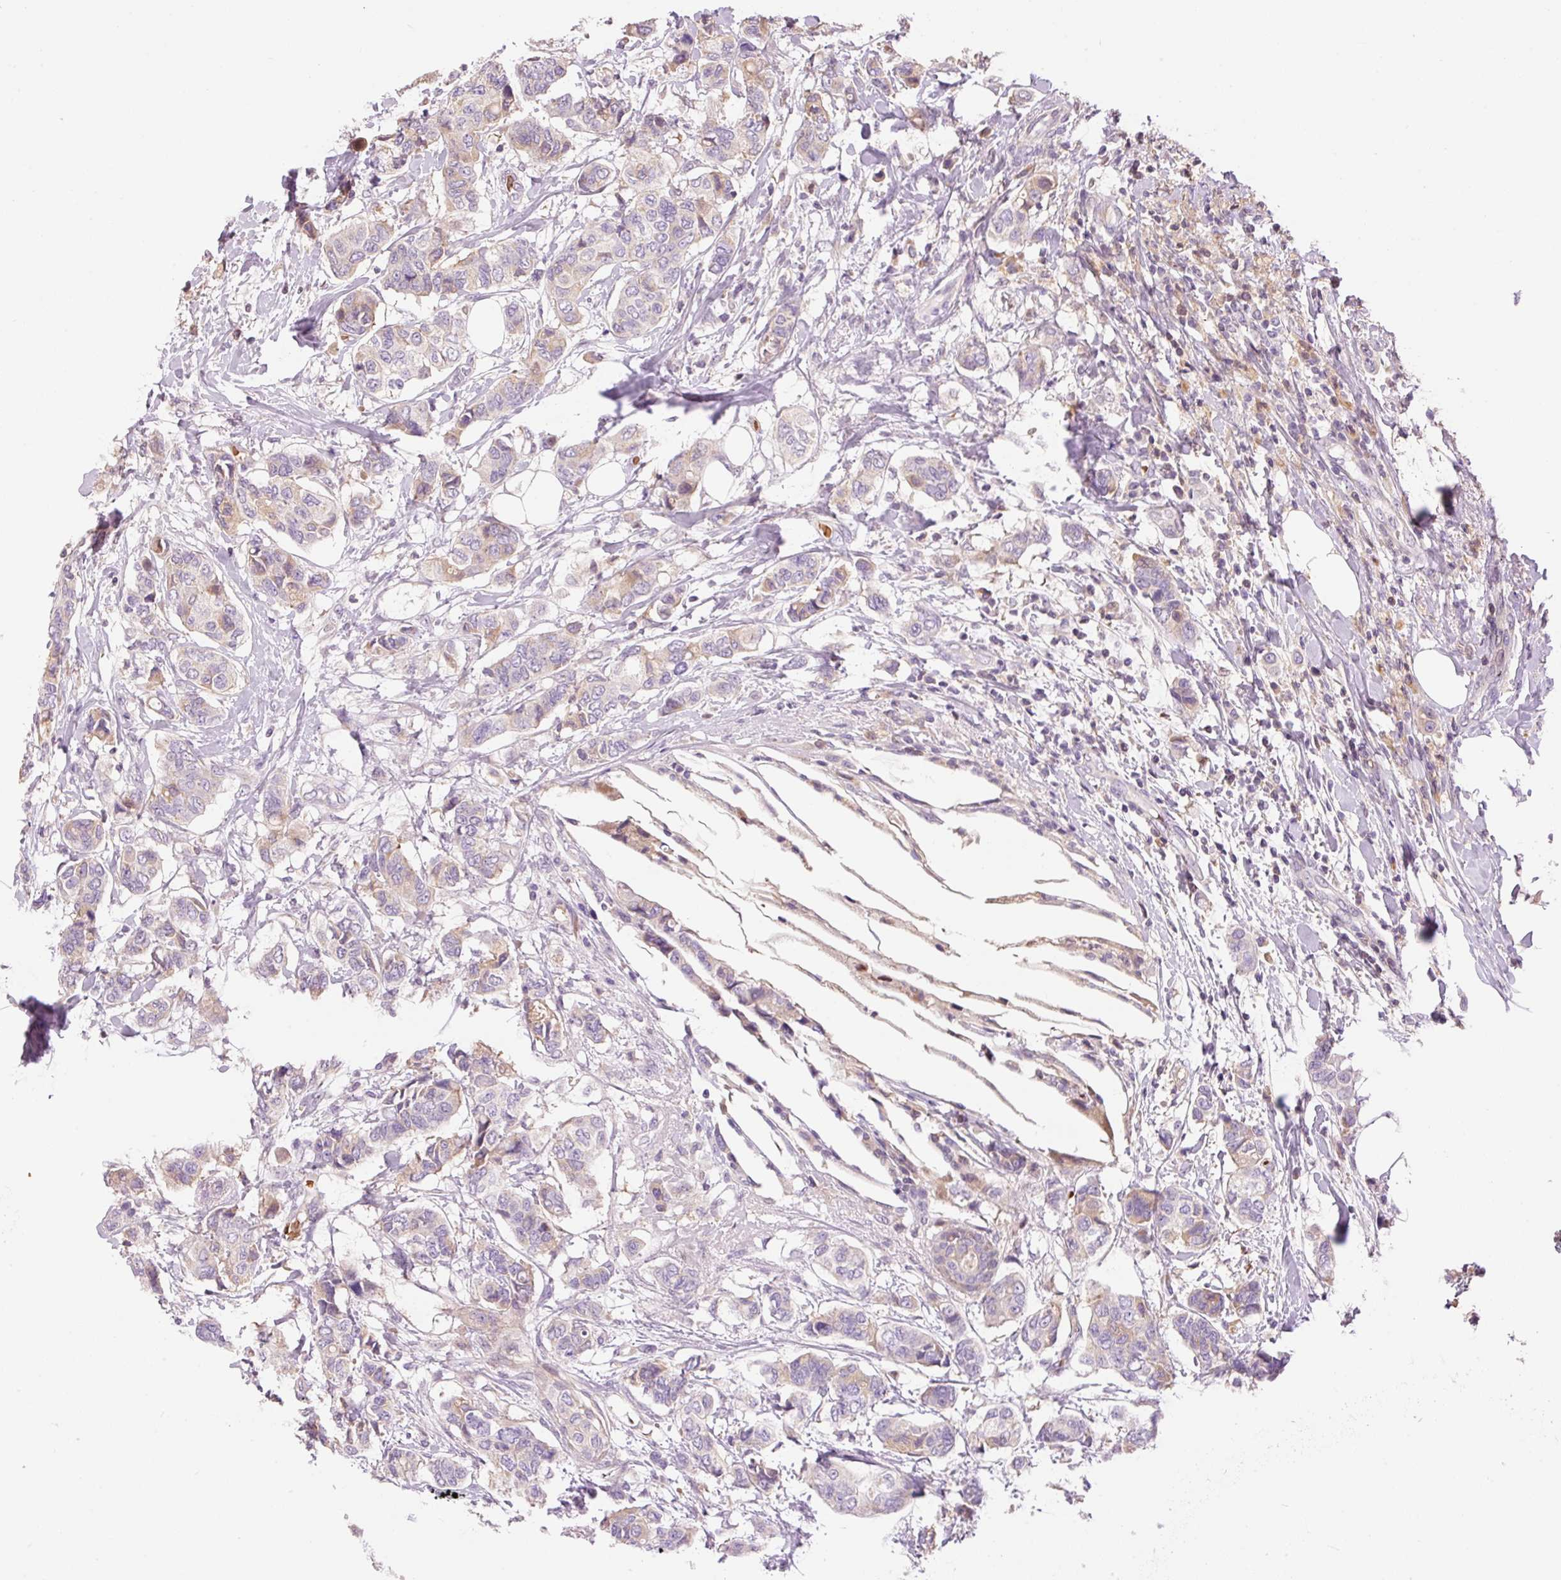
{"staining": {"intensity": "weak", "quantity": "<25%", "location": "cytoplasmic/membranous"}, "tissue": "breast cancer", "cell_type": "Tumor cells", "image_type": "cancer", "snomed": [{"axis": "morphology", "description": "Lobular carcinoma"}, {"axis": "topography", "description": "Breast"}], "caption": "IHC photomicrograph of neoplastic tissue: lobular carcinoma (breast) stained with DAB (3,3'-diaminobenzidine) exhibits no significant protein positivity in tumor cells.", "gene": "CMTM8", "patient": {"sex": "female", "age": 51}}